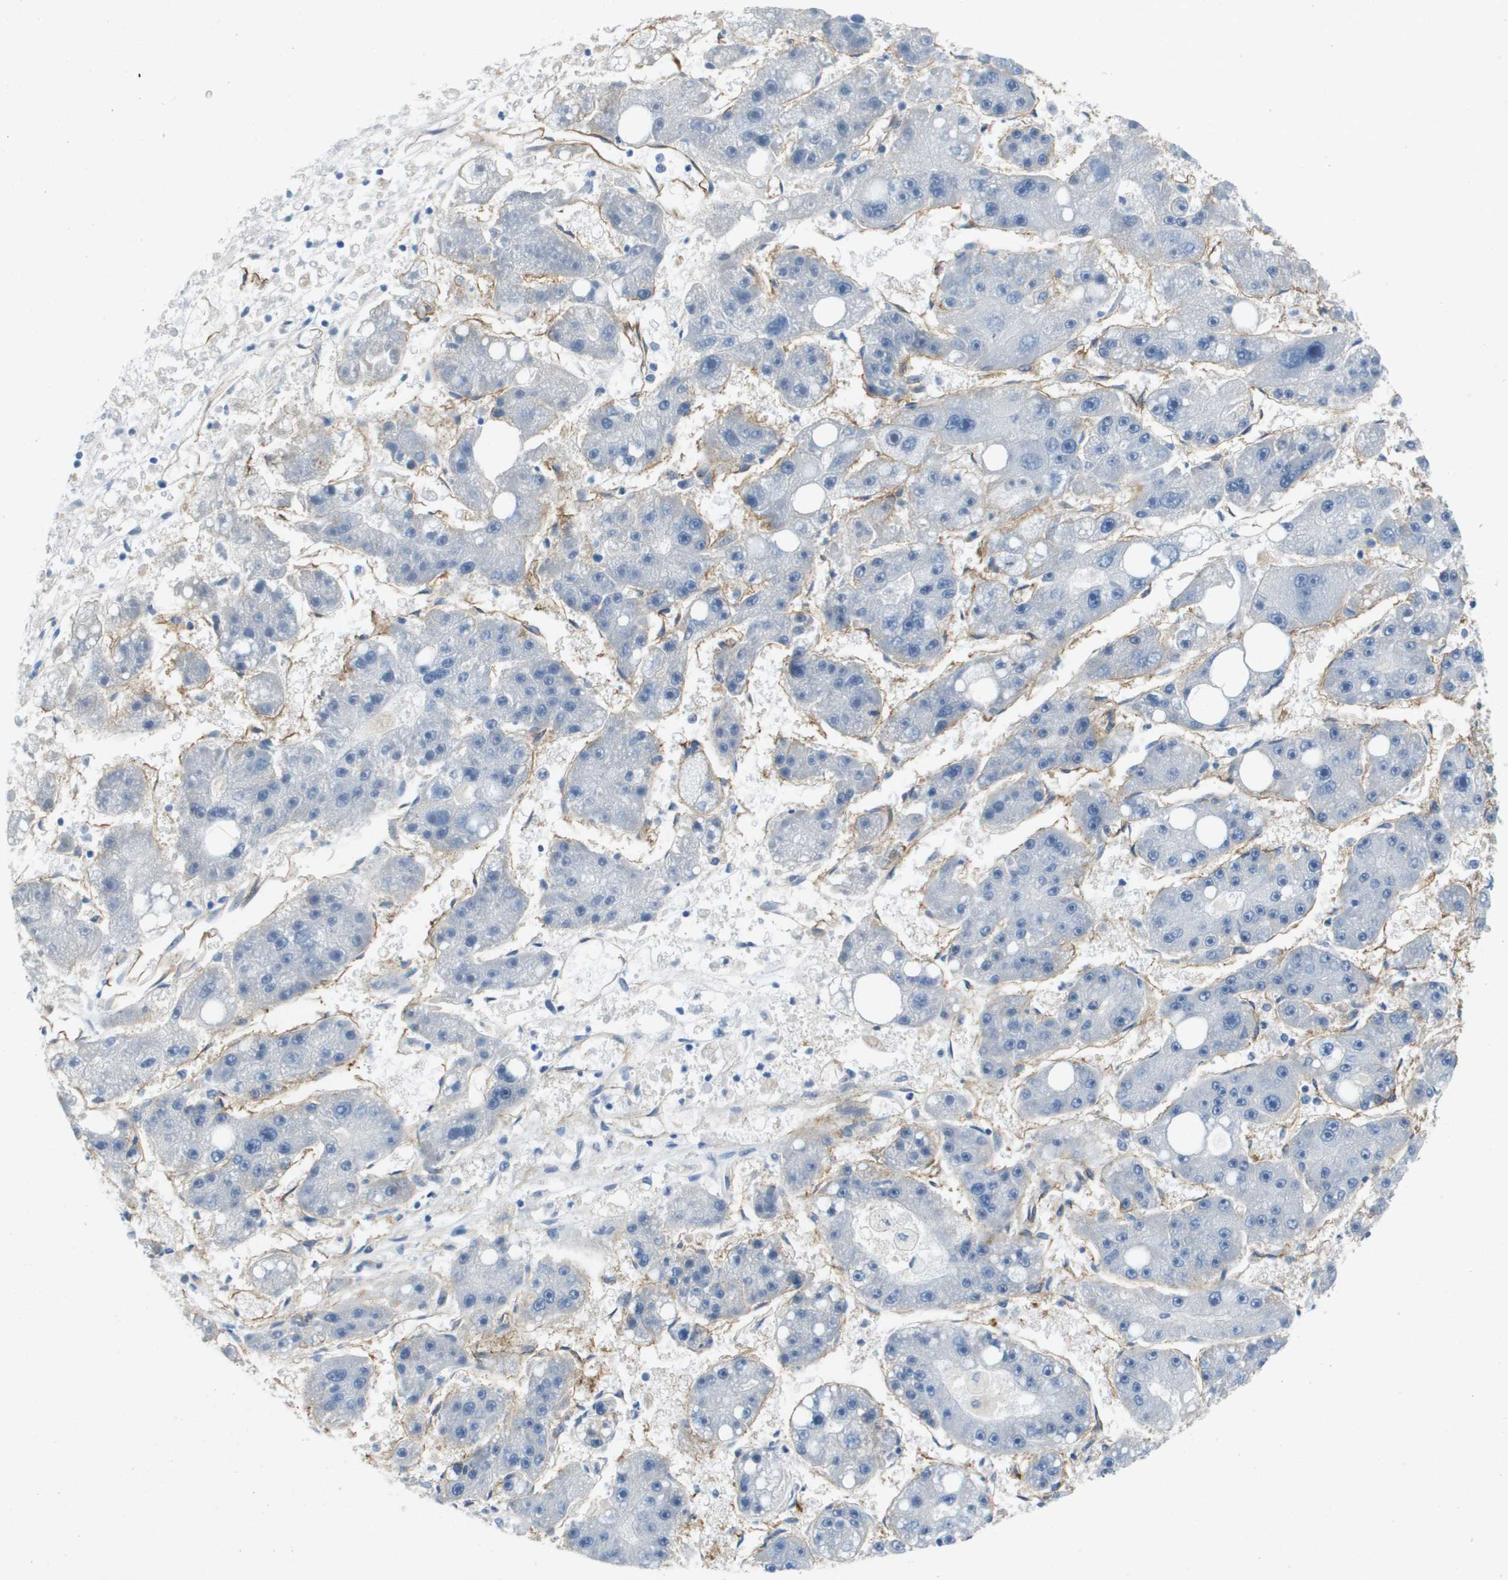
{"staining": {"intensity": "negative", "quantity": "none", "location": "none"}, "tissue": "liver cancer", "cell_type": "Tumor cells", "image_type": "cancer", "snomed": [{"axis": "morphology", "description": "Carcinoma, Hepatocellular, NOS"}, {"axis": "topography", "description": "Liver"}], "caption": "This is a image of immunohistochemistry staining of liver cancer (hepatocellular carcinoma), which shows no expression in tumor cells.", "gene": "ITGA6", "patient": {"sex": "female", "age": 61}}